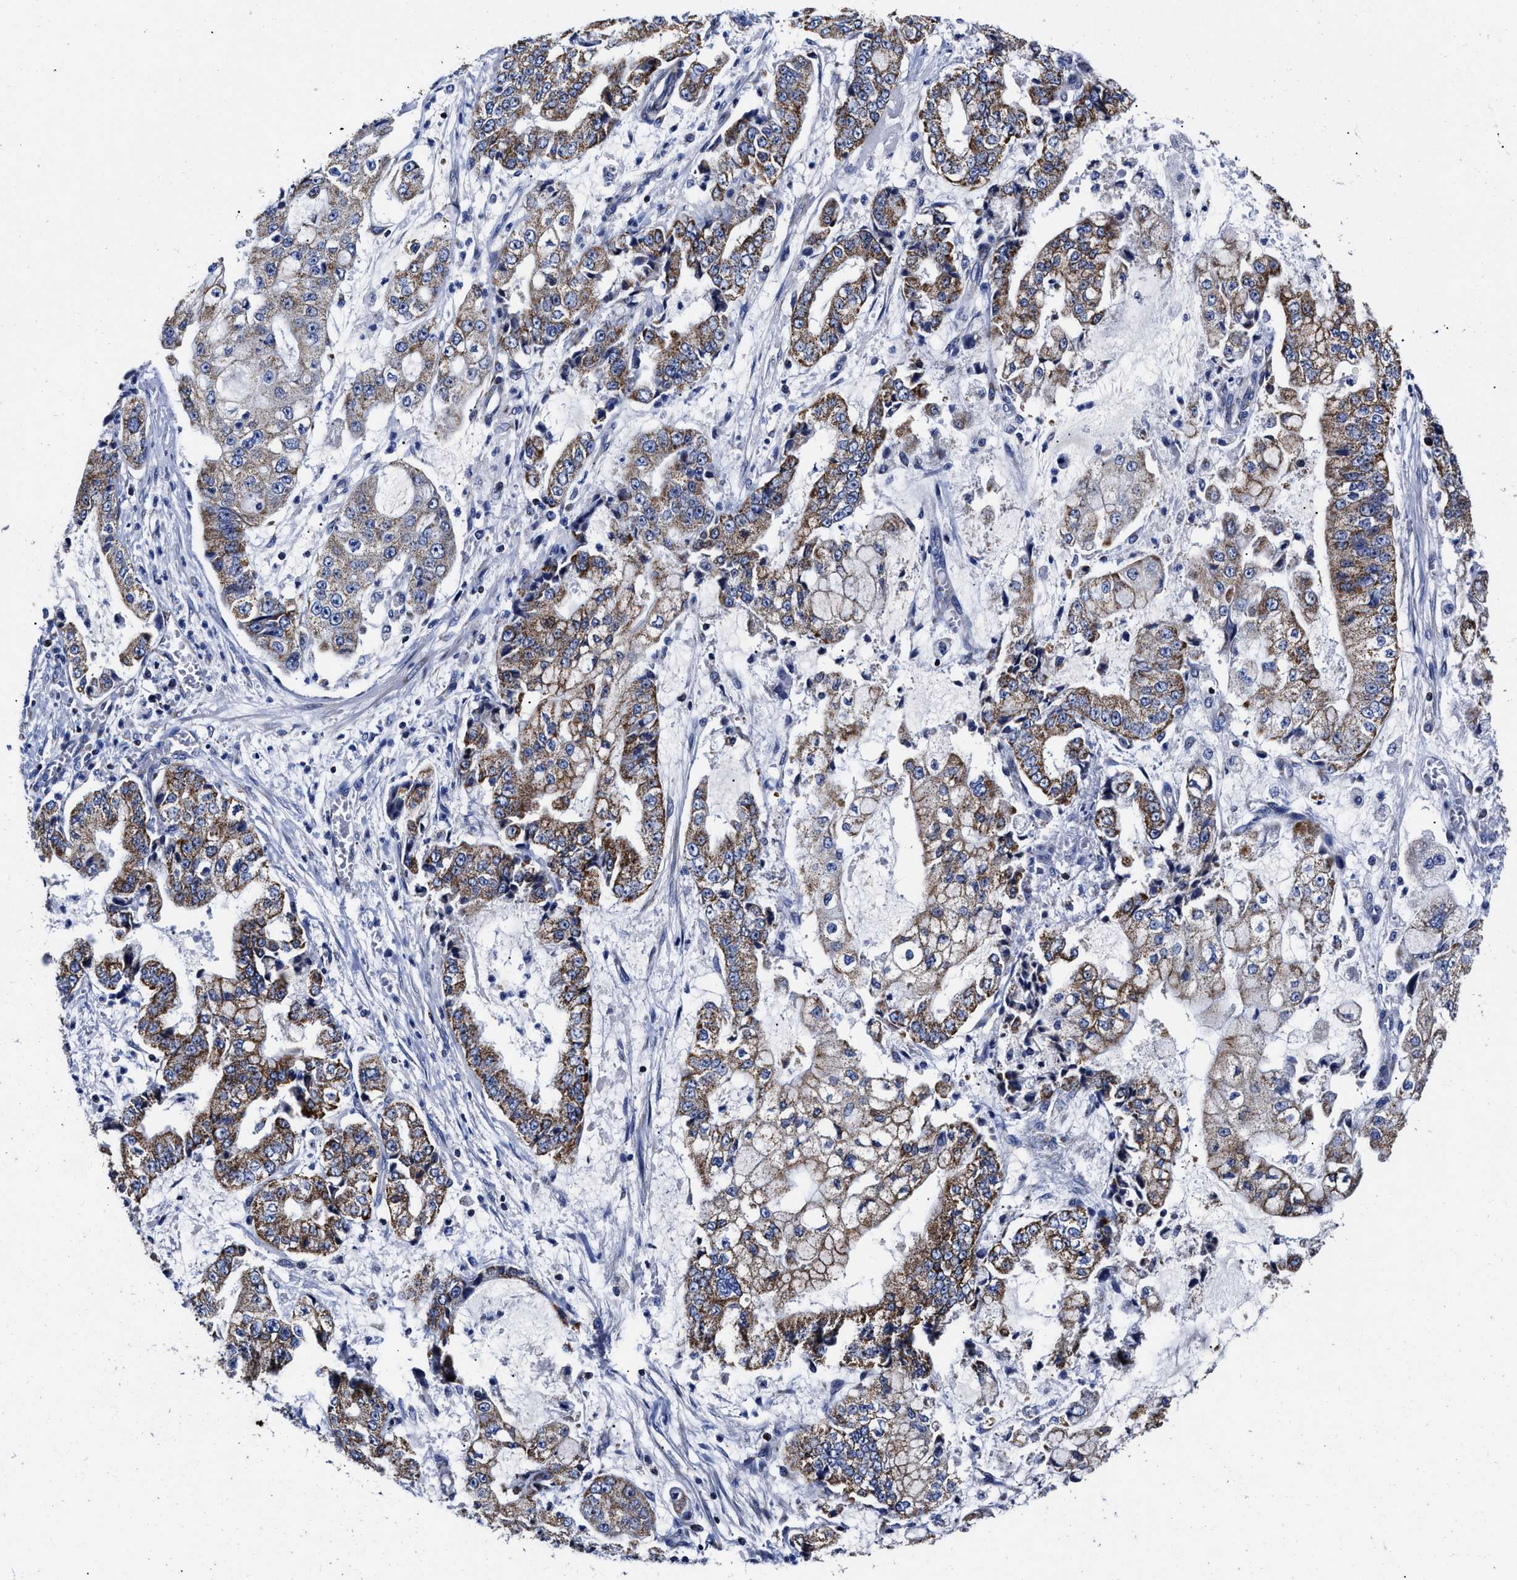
{"staining": {"intensity": "moderate", "quantity": "25%-75%", "location": "cytoplasmic/membranous"}, "tissue": "stomach cancer", "cell_type": "Tumor cells", "image_type": "cancer", "snomed": [{"axis": "morphology", "description": "Adenocarcinoma, NOS"}, {"axis": "topography", "description": "Stomach"}], "caption": "Stomach adenocarcinoma stained with DAB (3,3'-diaminobenzidine) immunohistochemistry displays medium levels of moderate cytoplasmic/membranous positivity in about 25%-75% of tumor cells.", "gene": "HINT2", "patient": {"sex": "male", "age": 76}}